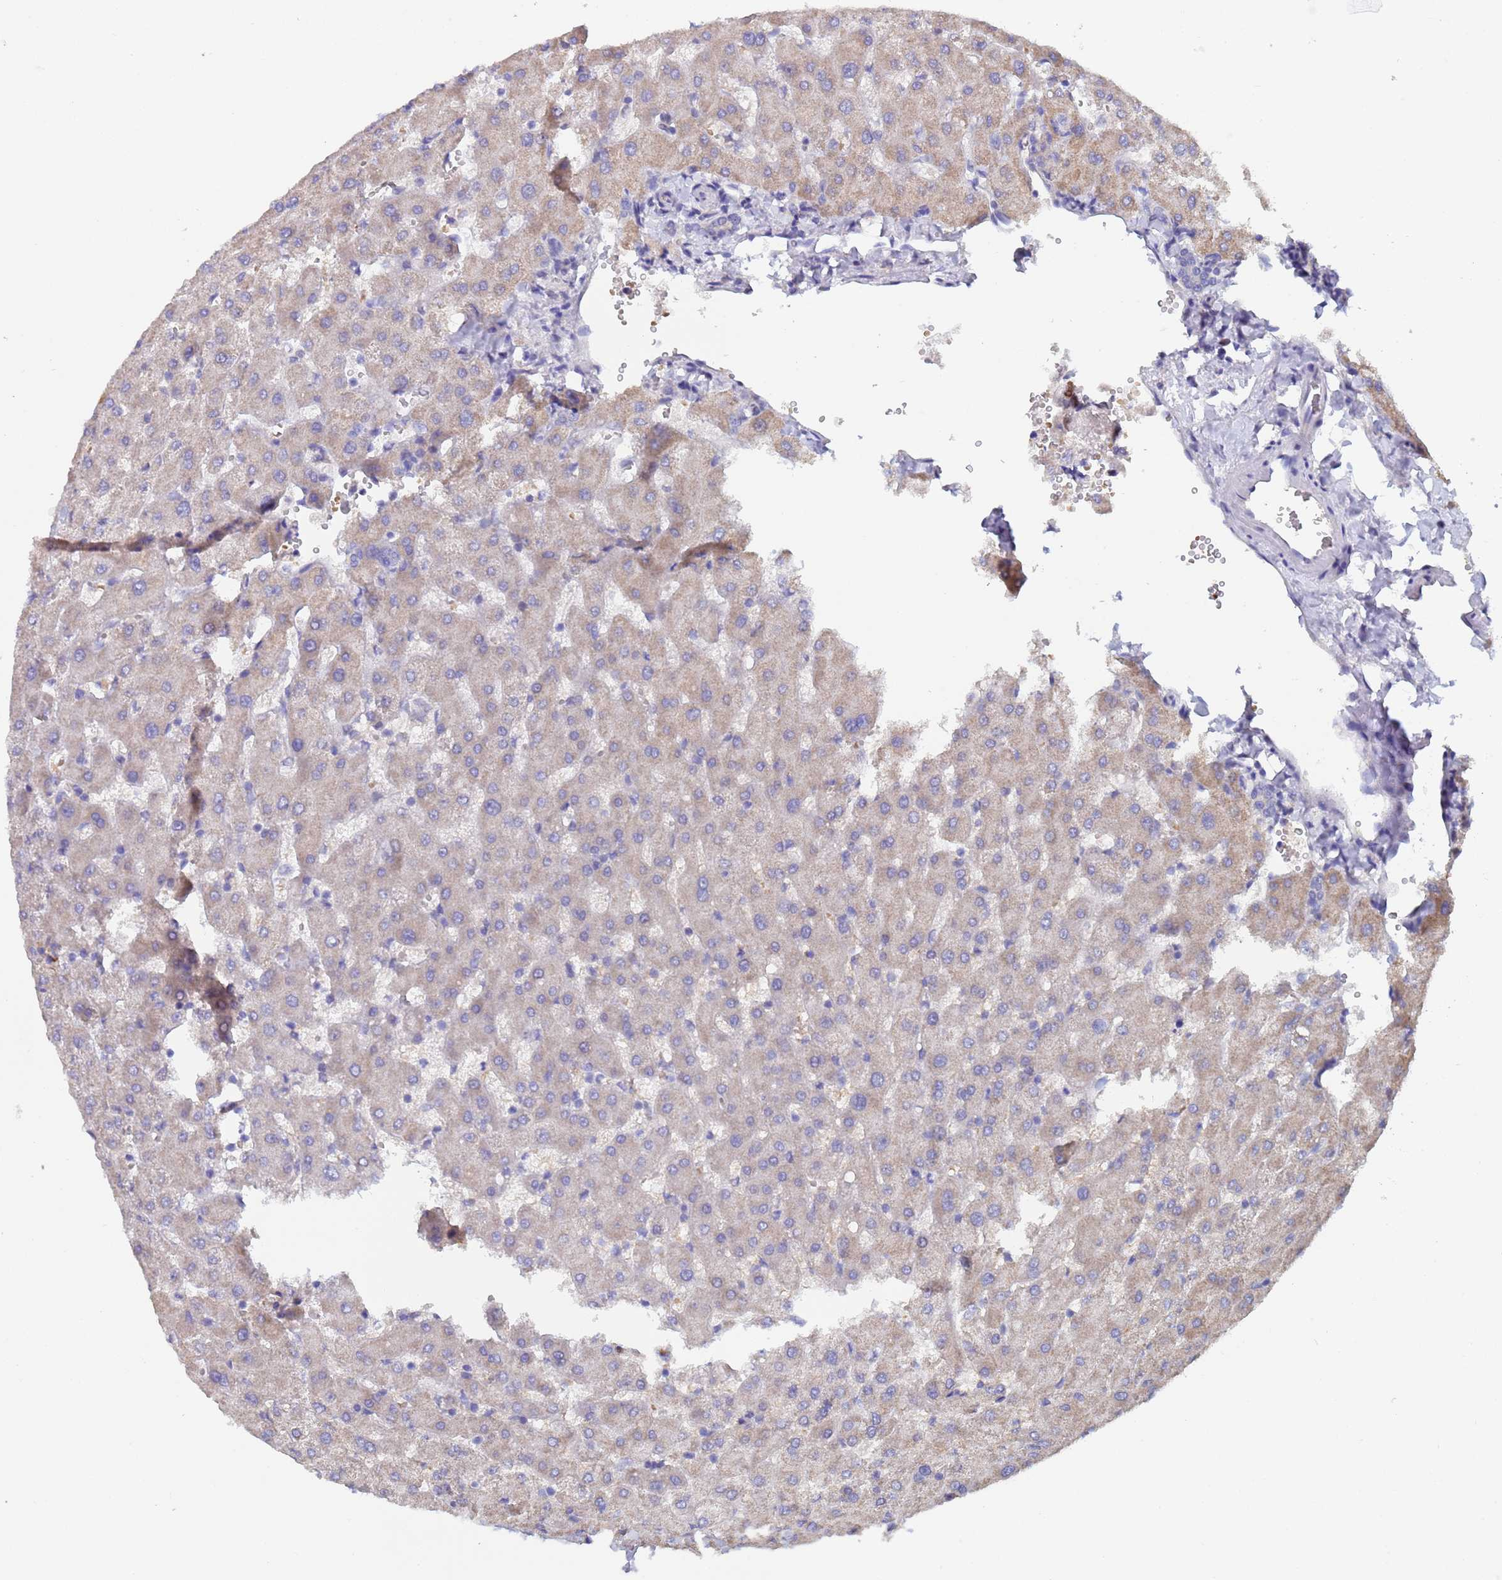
{"staining": {"intensity": "negative", "quantity": "none", "location": "none"}, "tissue": "liver", "cell_type": "Cholangiocytes", "image_type": "normal", "snomed": [{"axis": "morphology", "description": "Normal tissue, NOS"}, {"axis": "topography", "description": "Liver"}], "caption": "IHC of normal liver exhibits no expression in cholangiocytes. (DAB (3,3'-diaminobenzidine) IHC visualized using brightfield microscopy, high magnification).", "gene": "IHO1", "patient": {"sex": "female", "age": 63}}